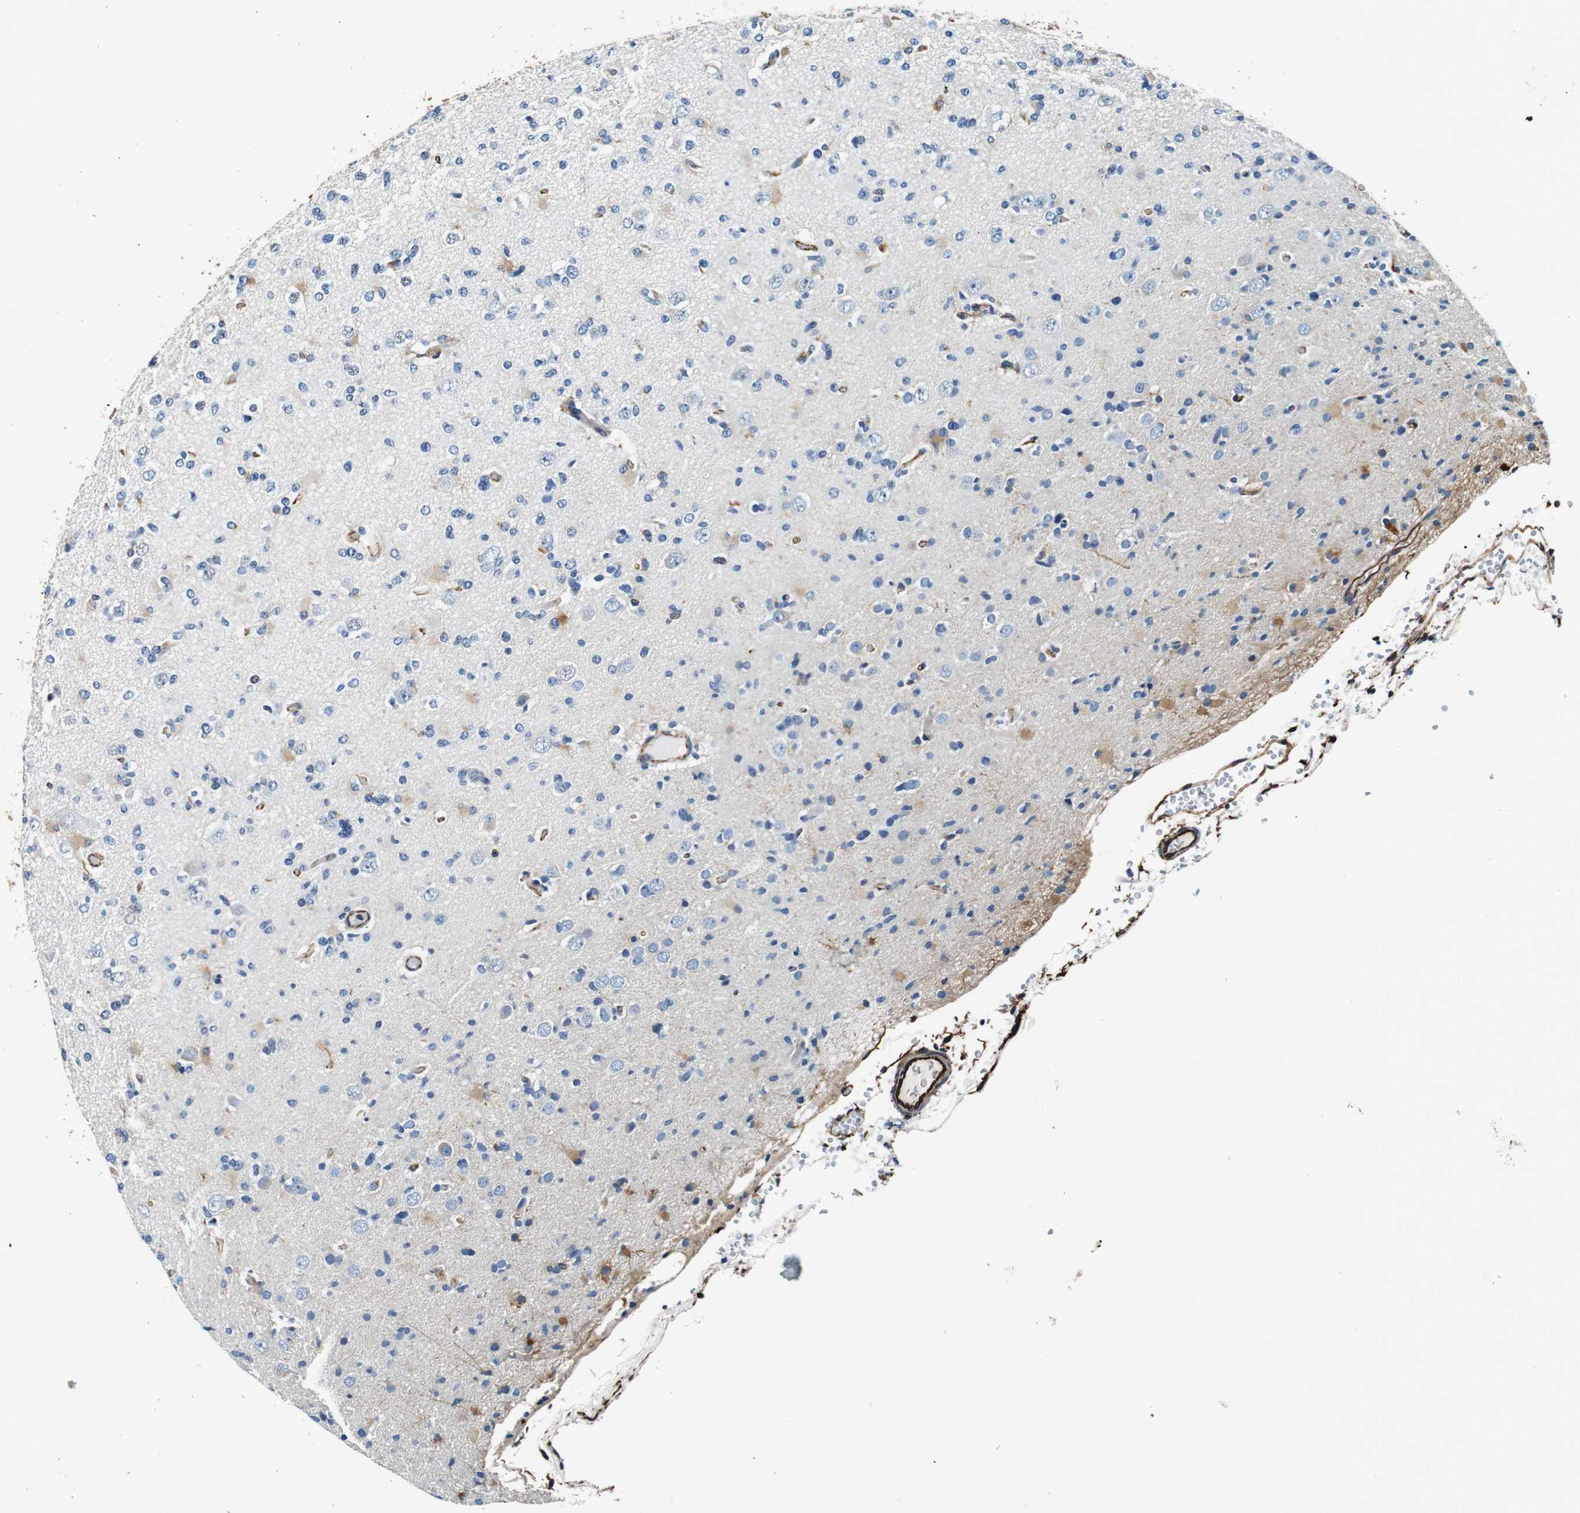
{"staining": {"intensity": "moderate", "quantity": "<25%", "location": "cytoplasmic/membranous"}, "tissue": "glioma", "cell_type": "Tumor cells", "image_type": "cancer", "snomed": [{"axis": "morphology", "description": "Glioma, malignant, Low grade"}, {"axis": "topography", "description": "Brain"}], "caption": "A high-resolution photomicrograph shows immunohistochemistry (IHC) staining of malignant low-grade glioma, which displays moderate cytoplasmic/membranous expression in approximately <25% of tumor cells.", "gene": "GJE1", "patient": {"sex": "female", "age": 22}}